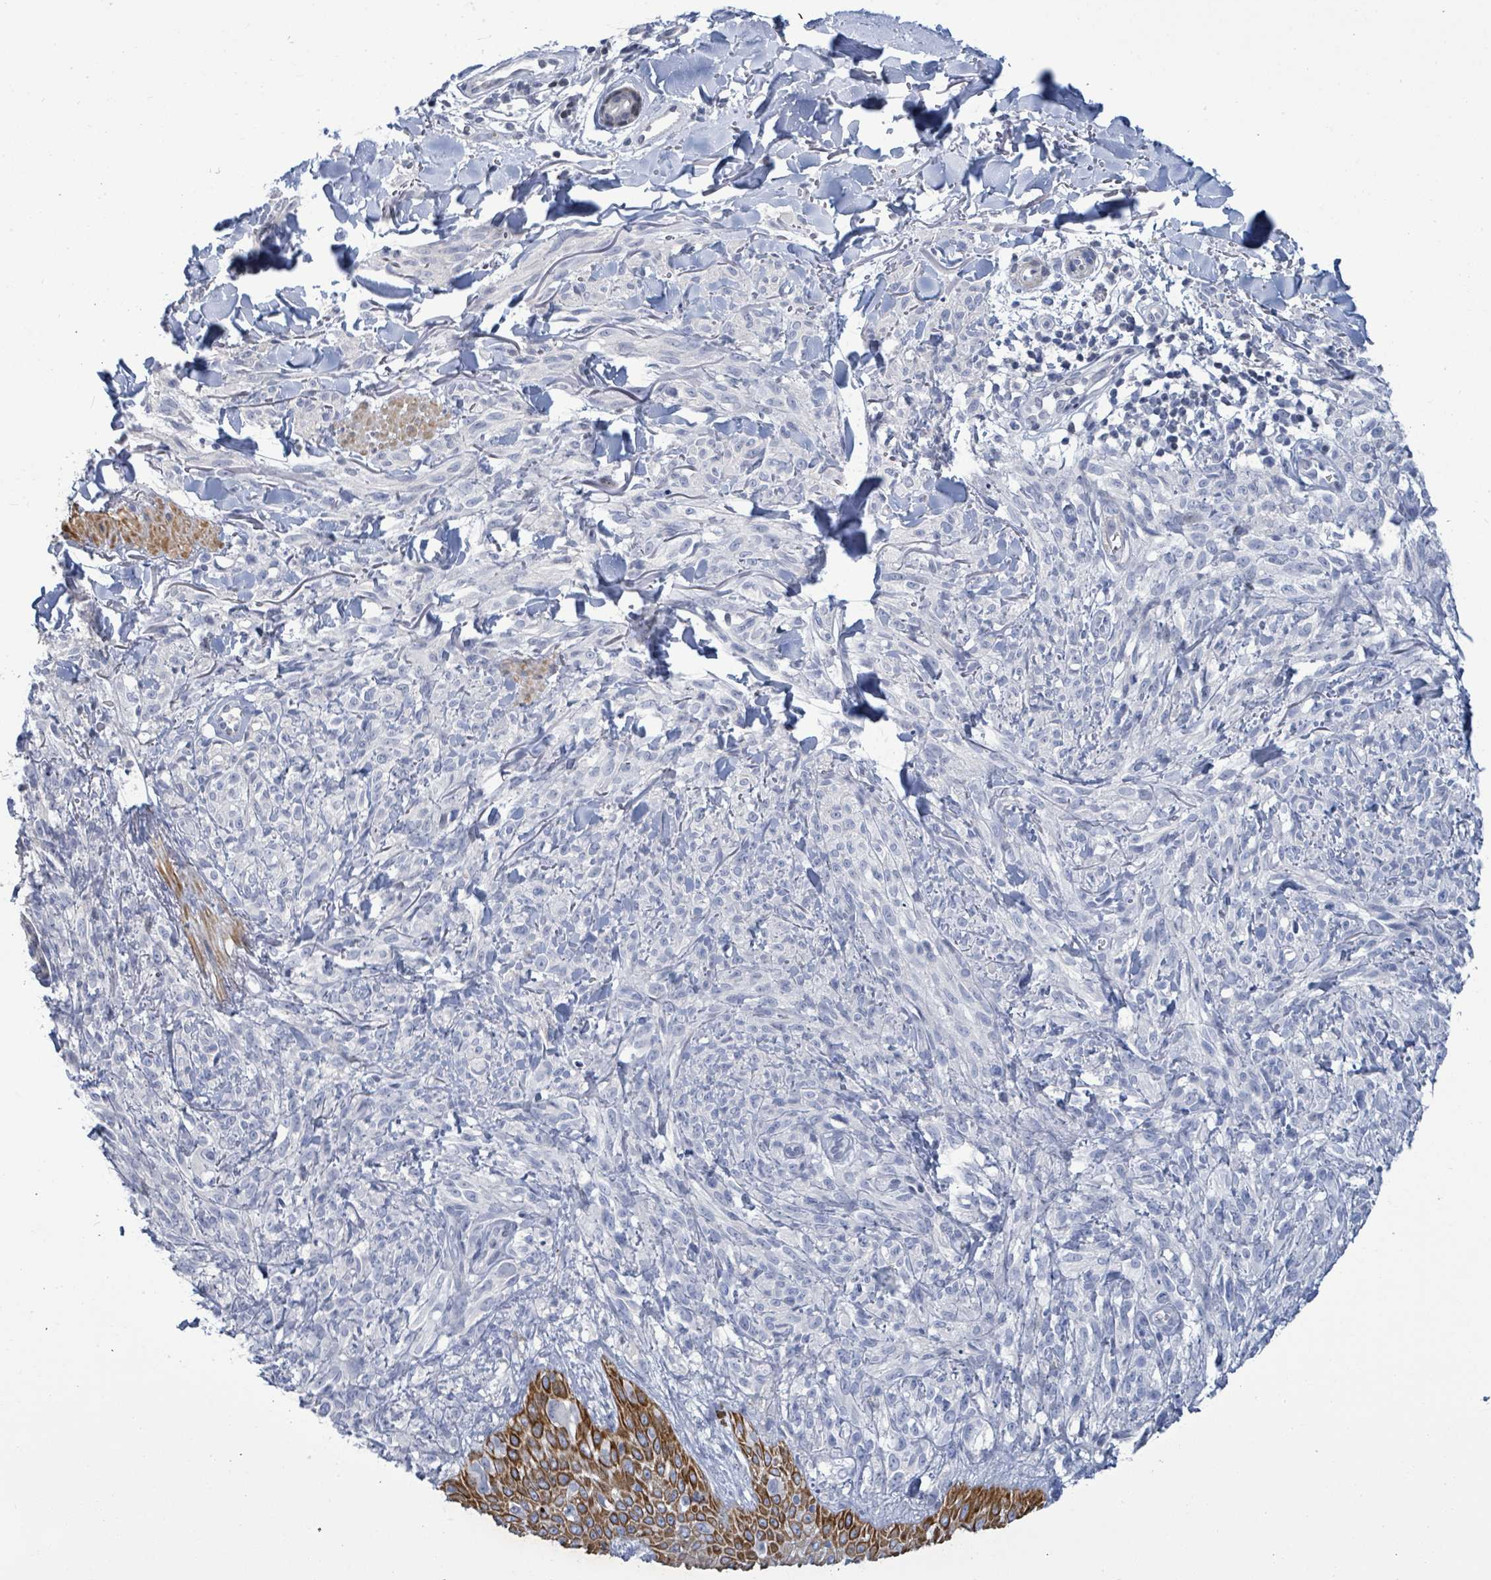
{"staining": {"intensity": "negative", "quantity": "none", "location": "none"}, "tissue": "melanoma", "cell_type": "Tumor cells", "image_type": "cancer", "snomed": [{"axis": "morphology", "description": "Malignant melanoma, NOS"}, {"axis": "topography", "description": "Skin of forearm"}], "caption": "The micrograph demonstrates no staining of tumor cells in malignant melanoma.", "gene": "NTN3", "patient": {"sex": "female", "age": 65}}